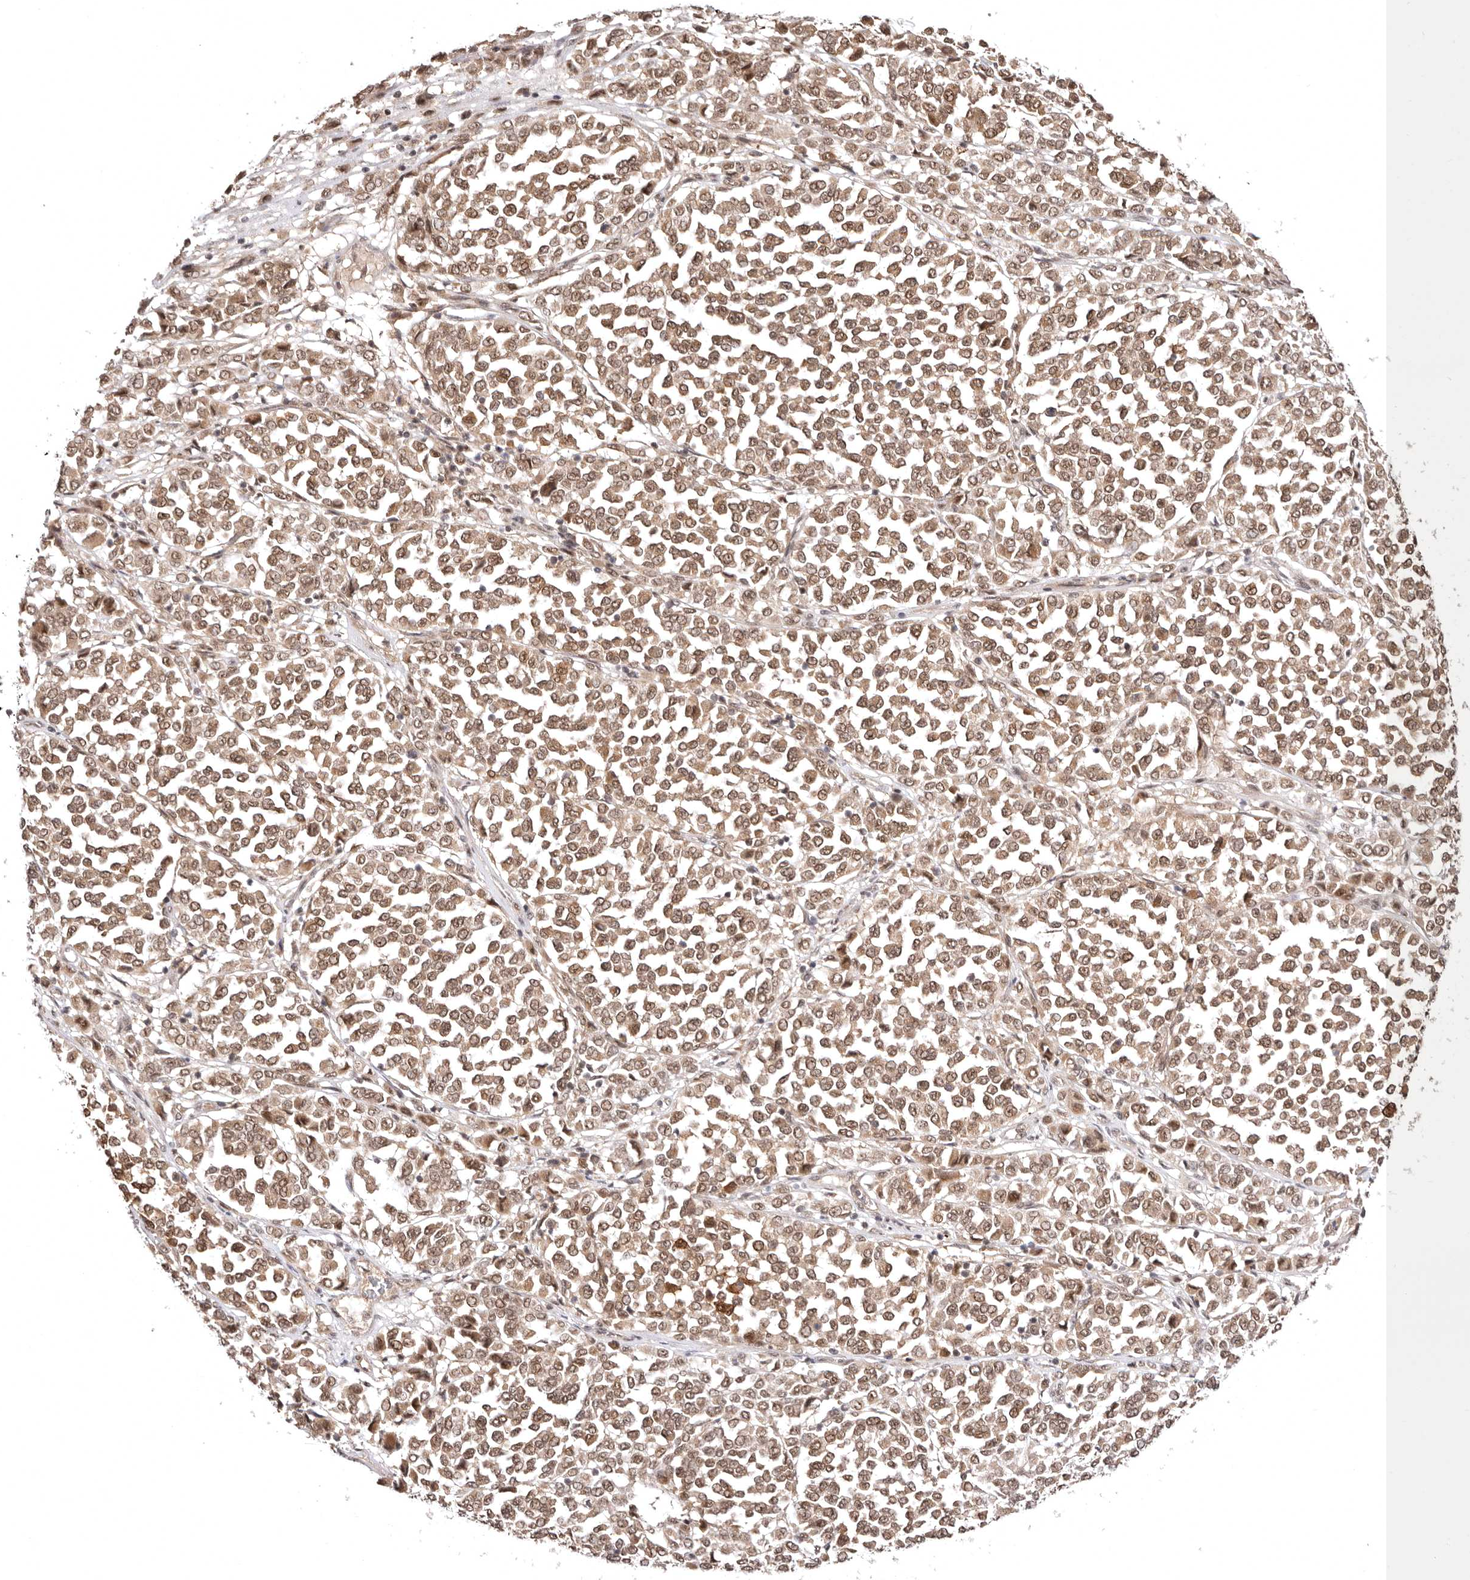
{"staining": {"intensity": "moderate", "quantity": ">75%", "location": "cytoplasmic/membranous,nuclear"}, "tissue": "melanoma", "cell_type": "Tumor cells", "image_type": "cancer", "snomed": [{"axis": "morphology", "description": "Malignant melanoma, Metastatic site"}, {"axis": "topography", "description": "Pancreas"}], "caption": "Immunohistochemical staining of melanoma displays moderate cytoplasmic/membranous and nuclear protein positivity in approximately >75% of tumor cells.", "gene": "MED8", "patient": {"sex": "female", "age": 30}}